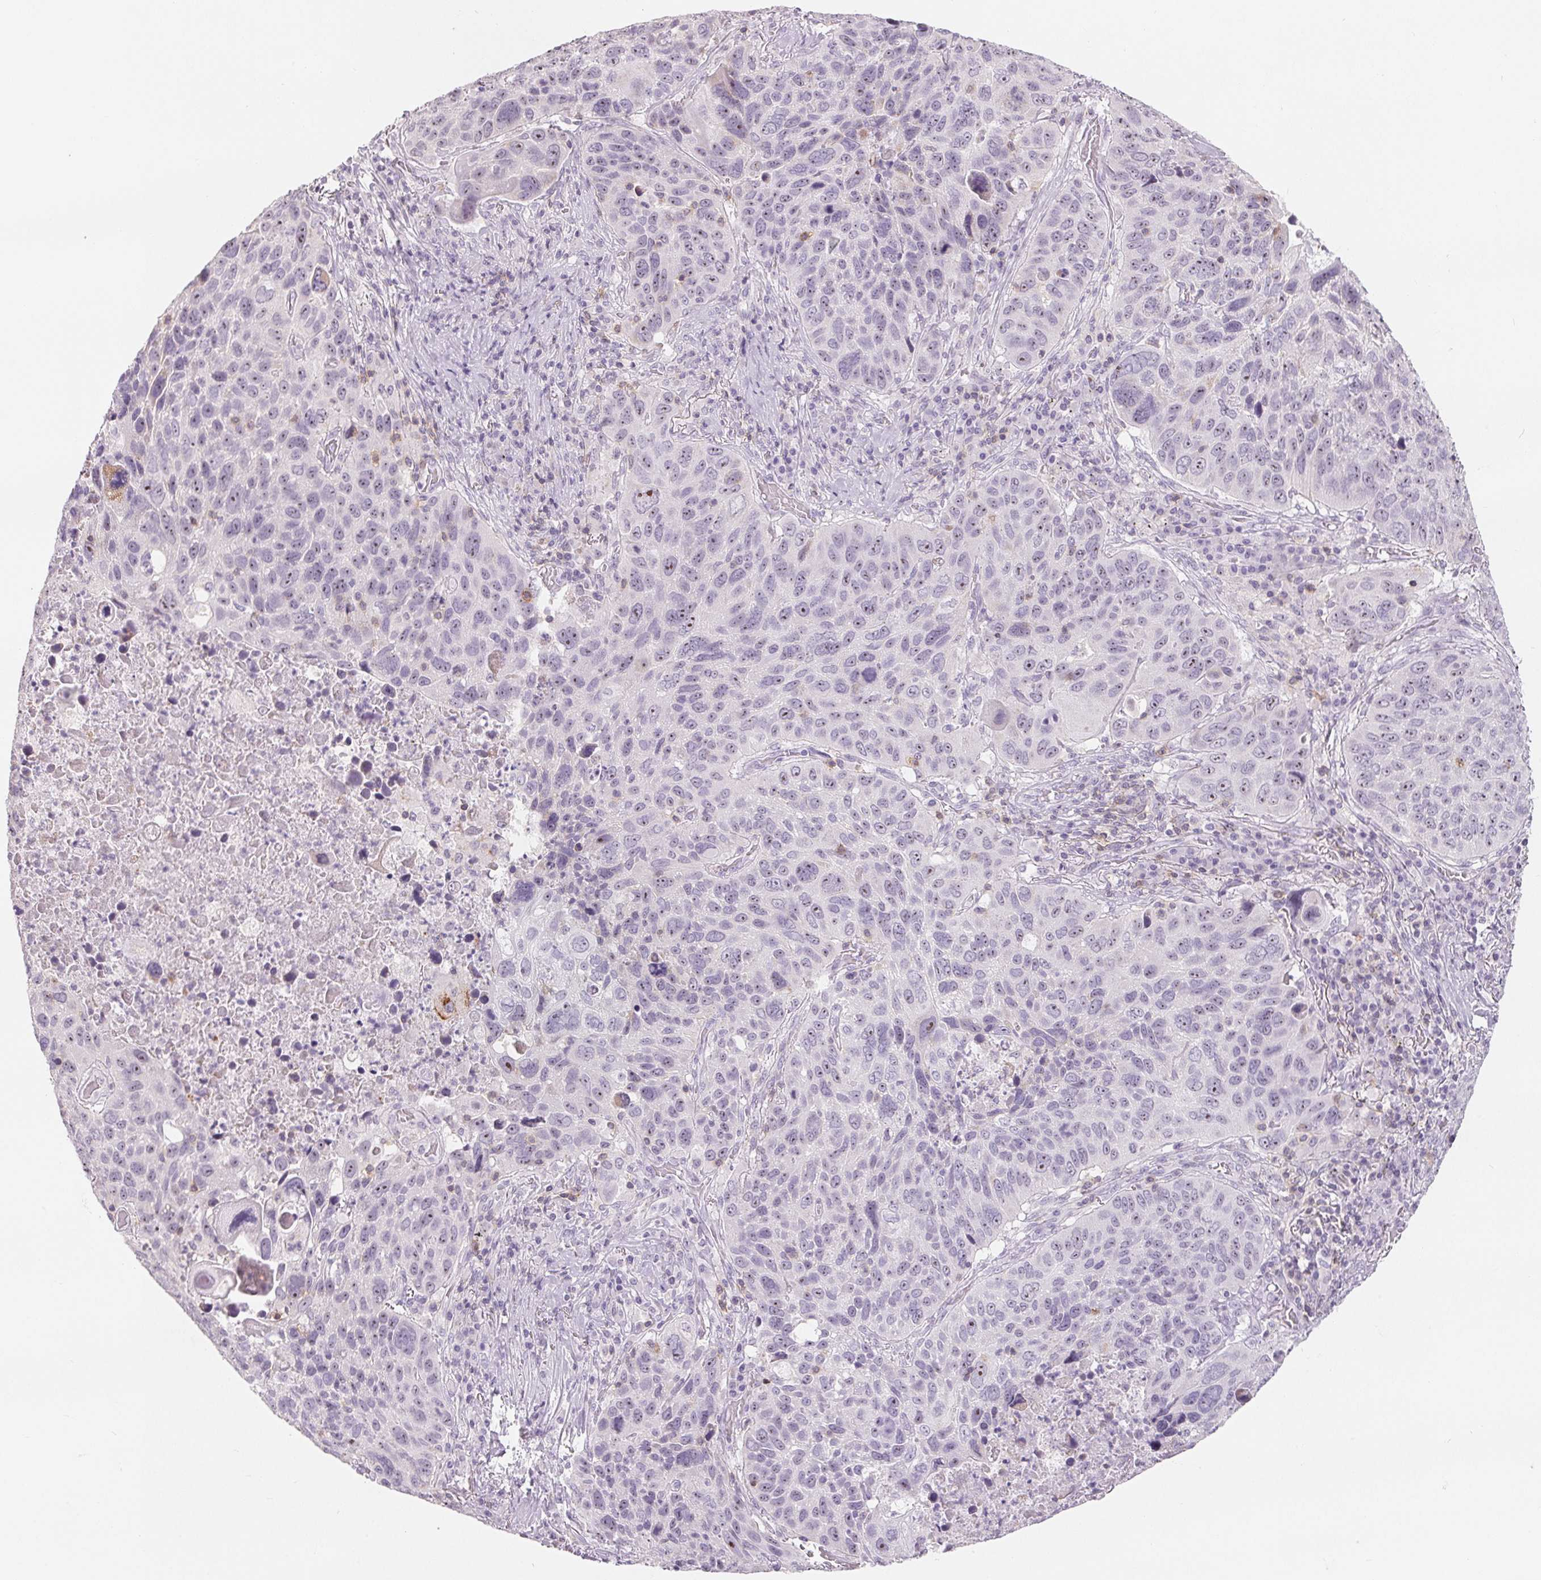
{"staining": {"intensity": "negative", "quantity": "none", "location": "none"}, "tissue": "lung cancer", "cell_type": "Tumor cells", "image_type": "cancer", "snomed": [{"axis": "morphology", "description": "Squamous cell carcinoma, NOS"}, {"axis": "topography", "description": "Lung"}], "caption": "Lung cancer was stained to show a protein in brown. There is no significant expression in tumor cells. (DAB (3,3'-diaminobenzidine) immunohistochemistry visualized using brightfield microscopy, high magnification).", "gene": "CD69", "patient": {"sex": "male", "age": 68}}